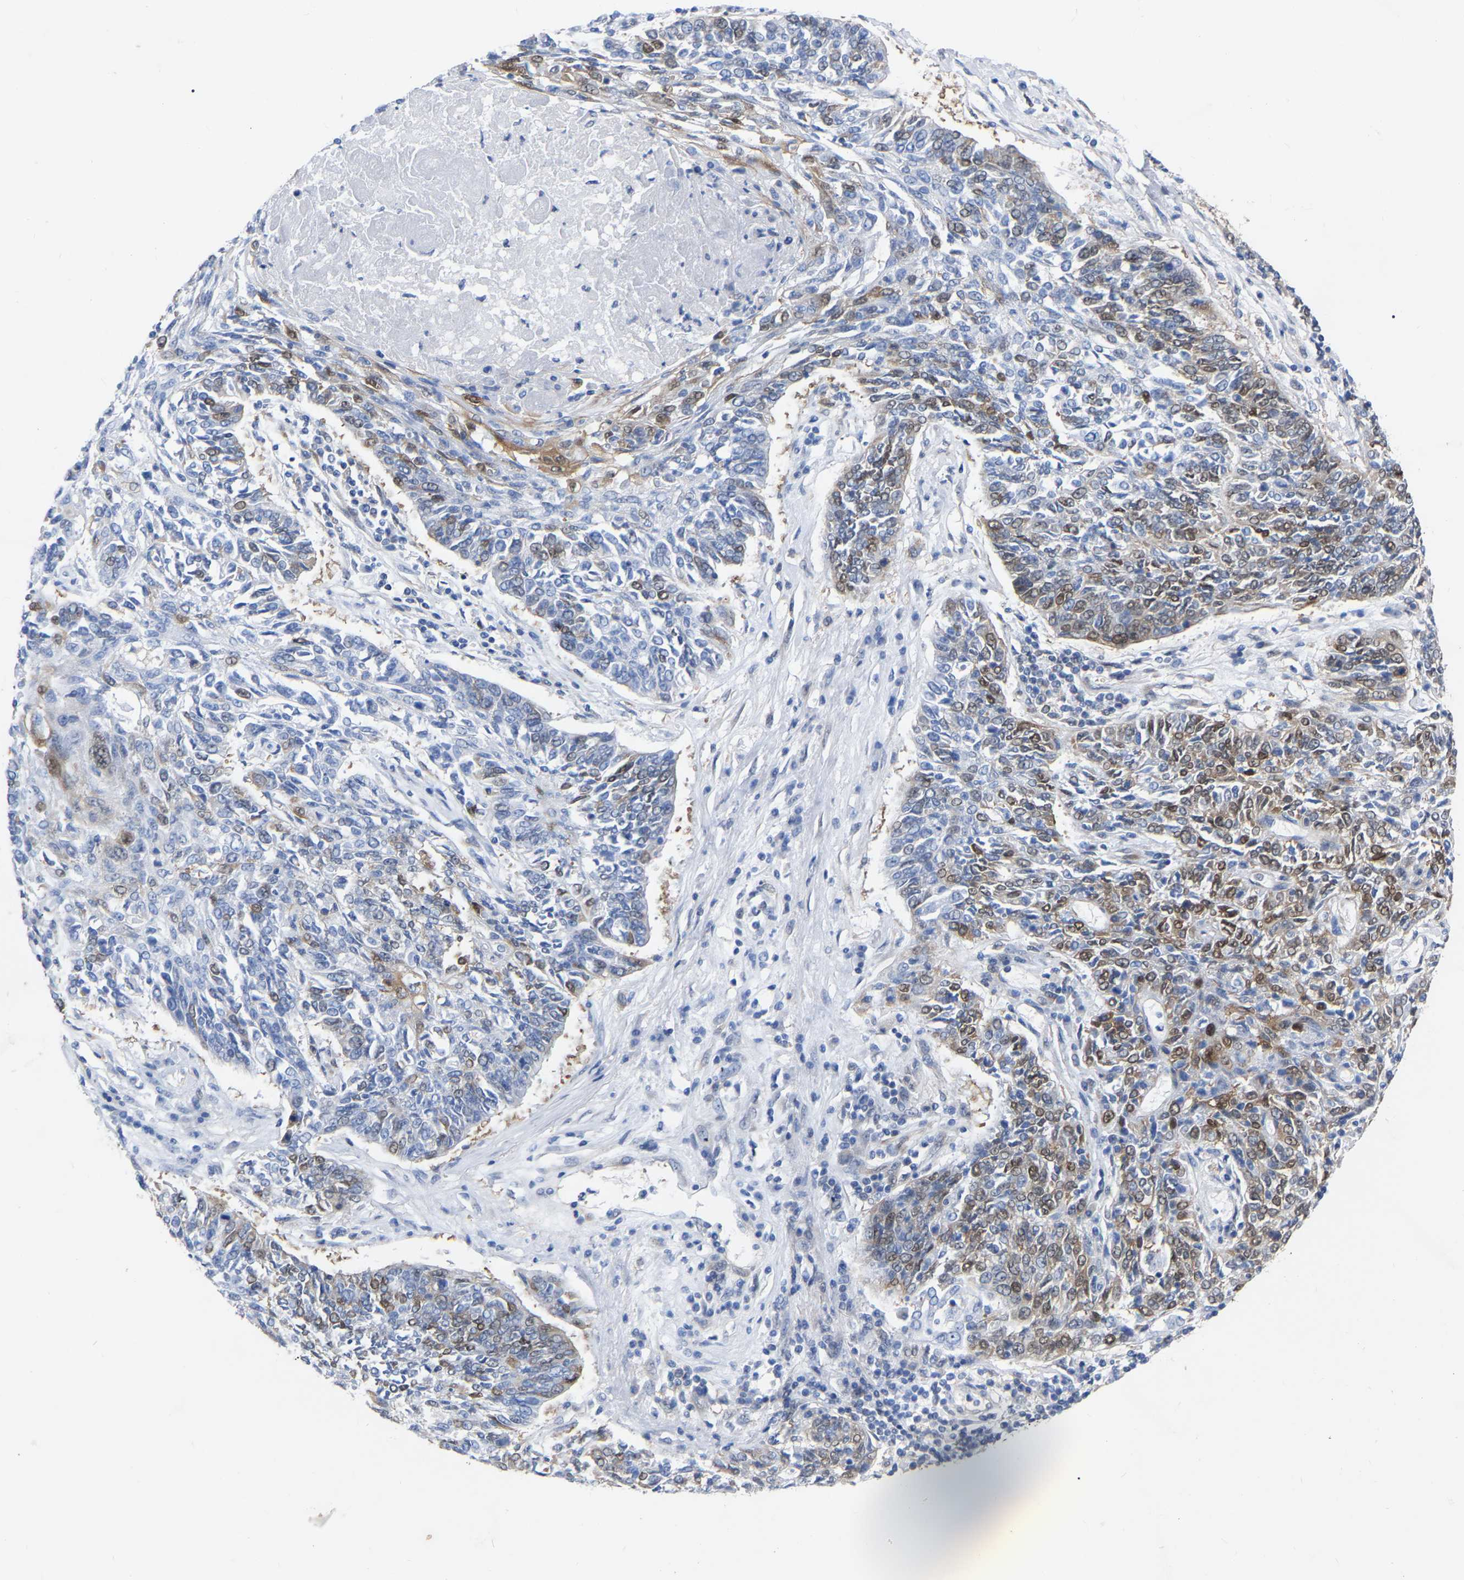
{"staining": {"intensity": "moderate", "quantity": "<25%", "location": "cytoplasmic/membranous,nuclear"}, "tissue": "lung cancer", "cell_type": "Tumor cells", "image_type": "cancer", "snomed": [{"axis": "morphology", "description": "Normal tissue, NOS"}, {"axis": "morphology", "description": "Squamous cell carcinoma, NOS"}, {"axis": "topography", "description": "Cartilage tissue"}, {"axis": "topography", "description": "Bronchus"}, {"axis": "topography", "description": "Lung"}], "caption": "A brown stain highlights moderate cytoplasmic/membranous and nuclear staining of a protein in human lung cancer (squamous cell carcinoma) tumor cells. Nuclei are stained in blue.", "gene": "UBE4B", "patient": {"sex": "female", "age": 49}}